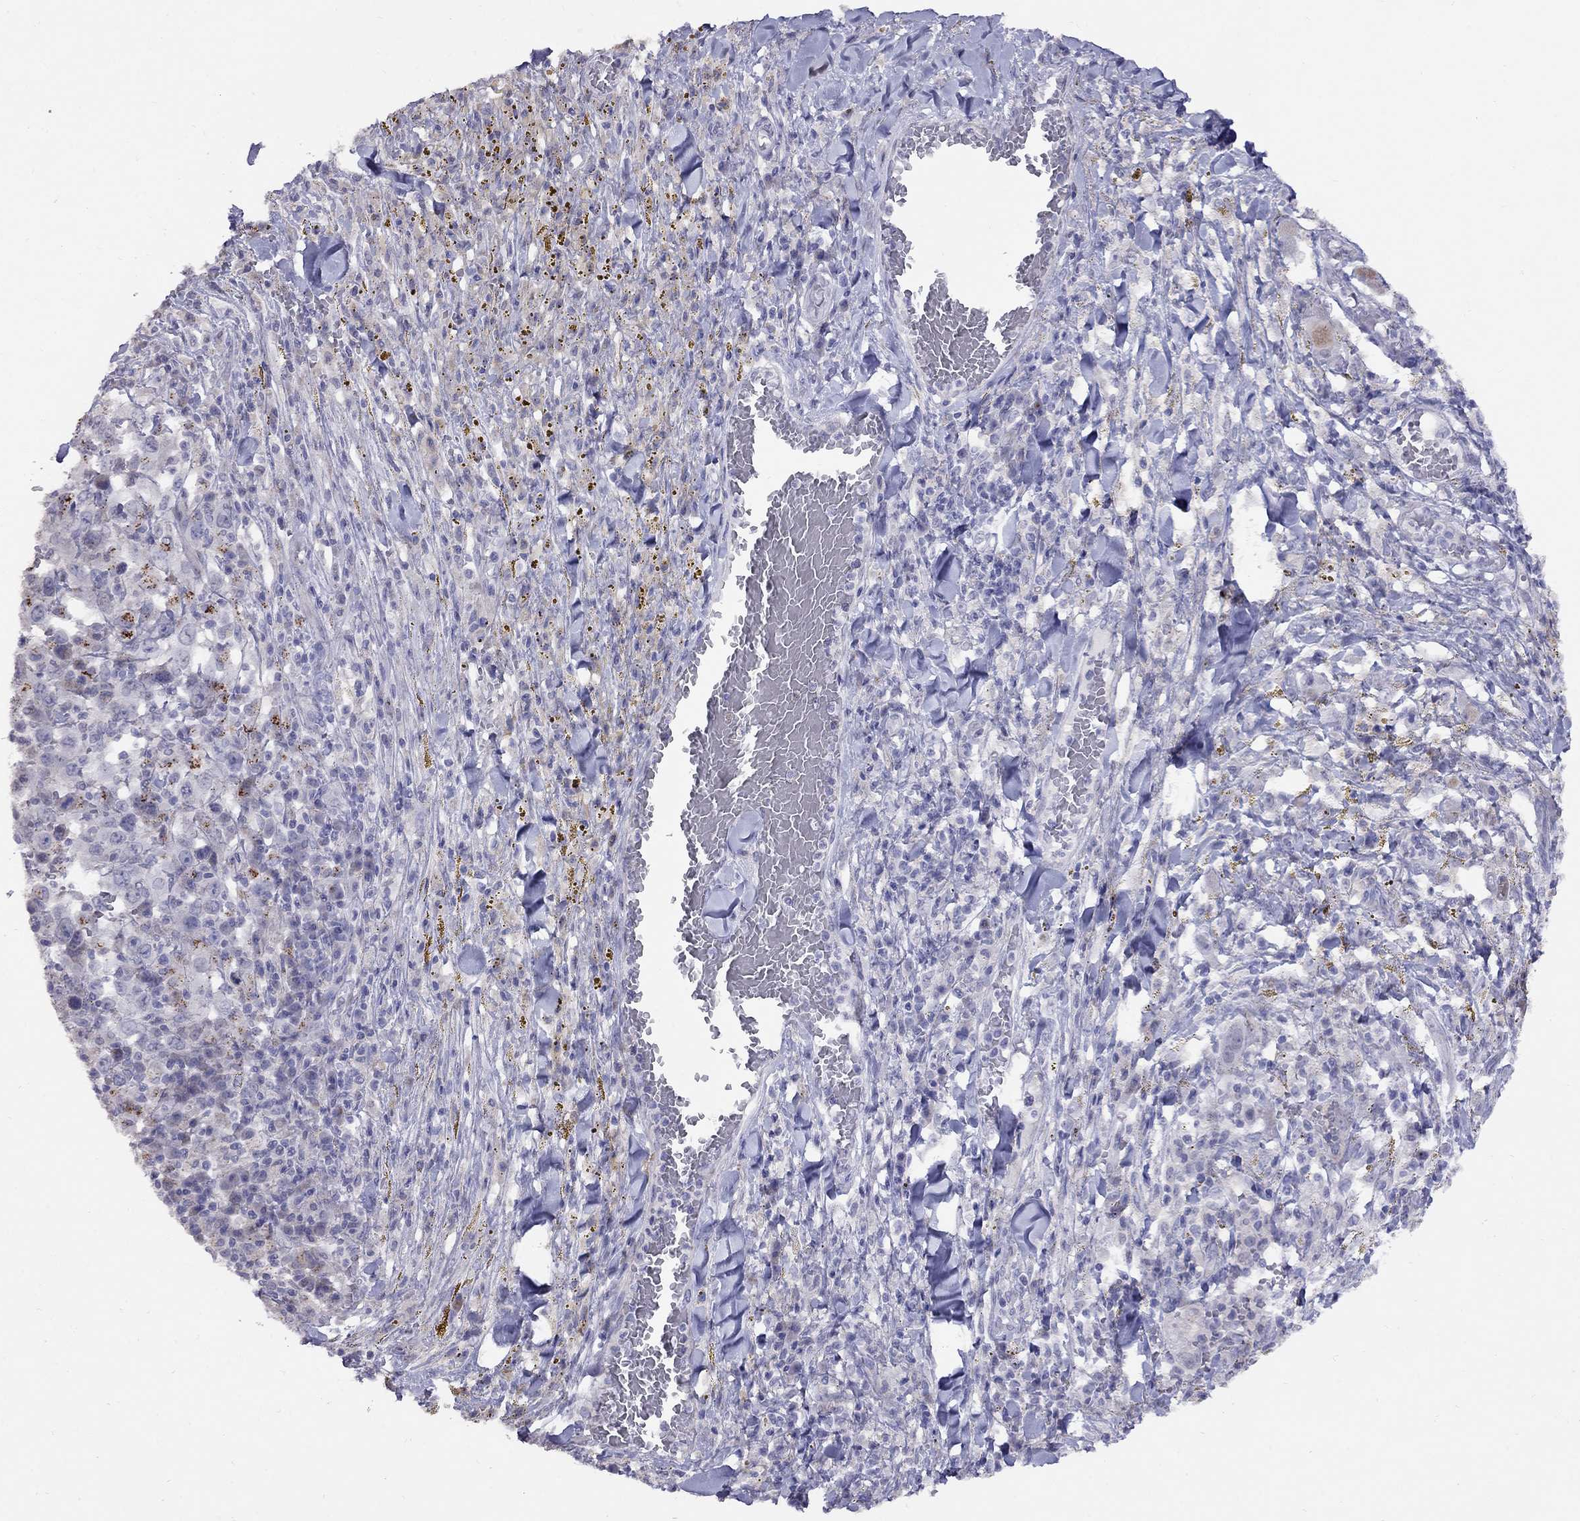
{"staining": {"intensity": "negative", "quantity": "none", "location": "none"}, "tissue": "melanoma", "cell_type": "Tumor cells", "image_type": "cancer", "snomed": [{"axis": "morphology", "description": "Malignant melanoma, NOS"}, {"axis": "topography", "description": "Skin"}], "caption": "Melanoma was stained to show a protein in brown. There is no significant positivity in tumor cells.", "gene": "MAGEB4", "patient": {"sex": "female", "age": 91}}